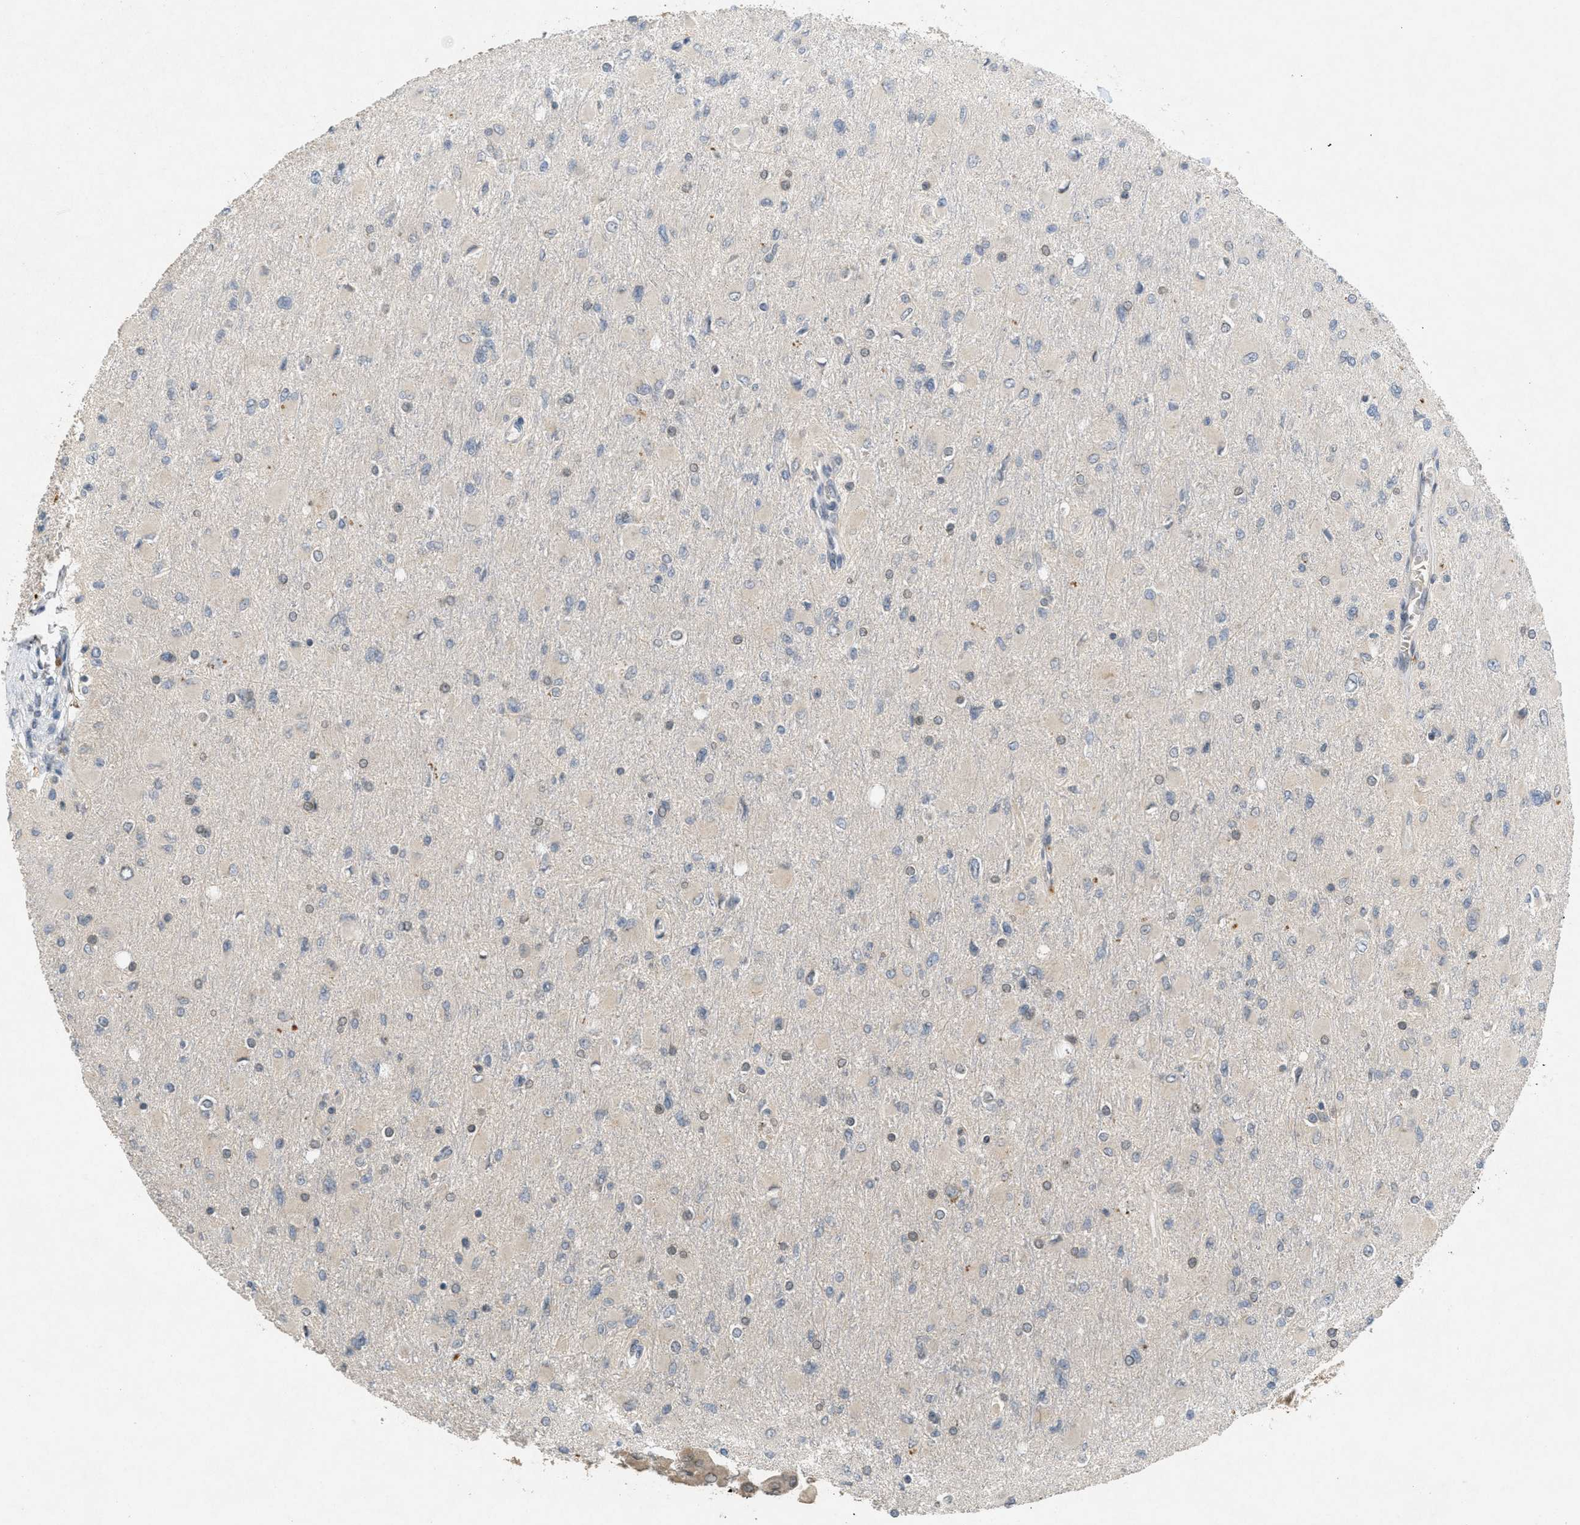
{"staining": {"intensity": "weak", "quantity": "<25%", "location": "nuclear"}, "tissue": "glioma", "cell_type": "Tumor cells", "image_type": "cancer", "snomed": [{"axis": "morphology", "description": "Glioma, malignant, High grade"}, {"axis": "topography", "description": "Cerebral cortex"}], "caption": "This is an immunohistochemistry micrograph of glioma. There is no positivity in tumor cells.", "gene": "ABHD6", "patient": {"sex": "female", "age": 36}}